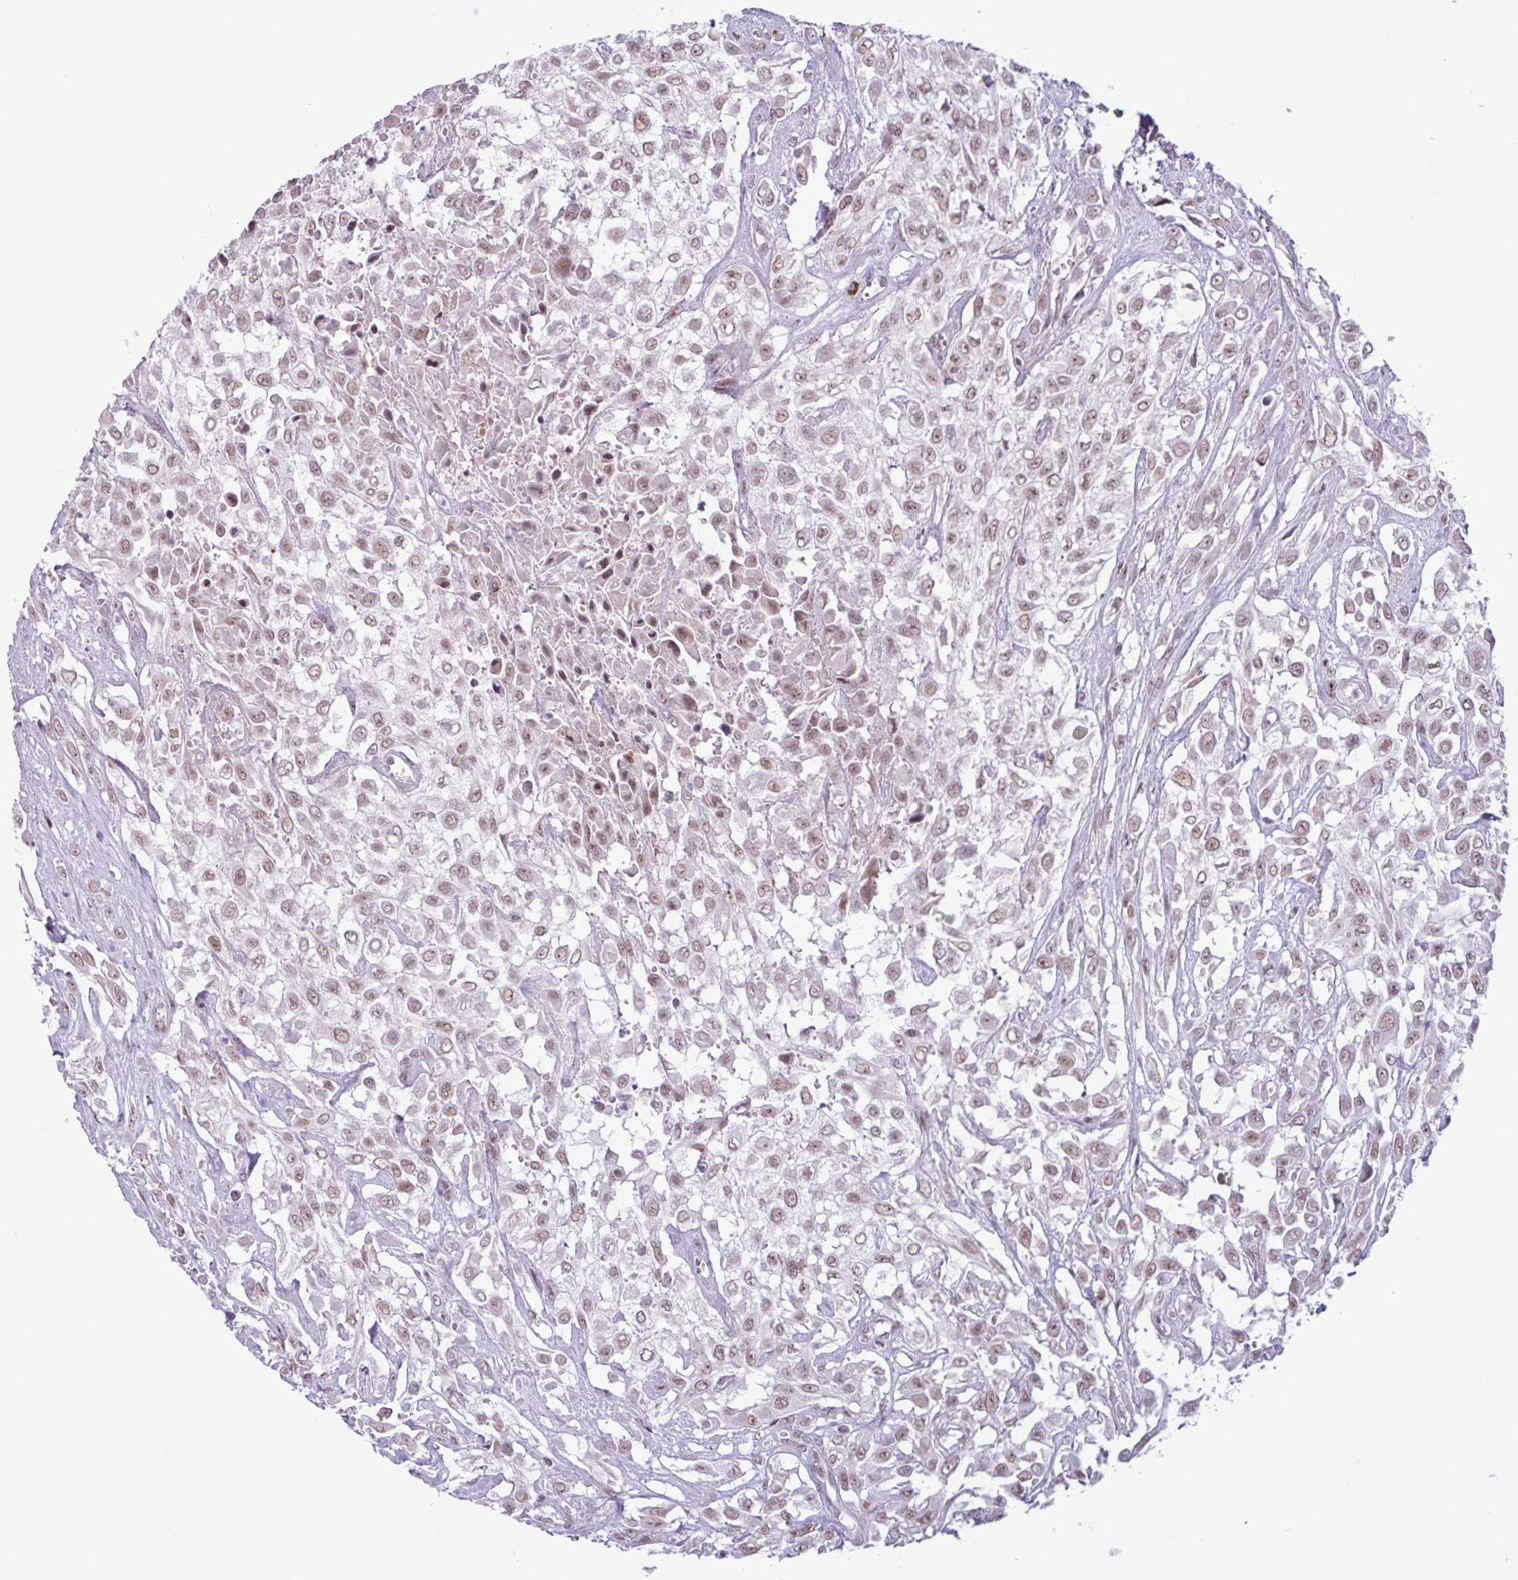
{"staining": {"intensity": "weak", "quantity": ">75%", "location": "nuclear"}, "tissue": "urothelial cancer", "cell_type": "Tumor cells", "image_type": "cancer", "snomed": [{"axis": "morphology", "description": "Urothelial carcinoma, High grade"}, {"axis": "topography", "description": "Urinary bladder"}], "caption": "Protein expression analysis of high-grade urothelial carcinoma demonstrates weak nuclear staining in approximately >75% of tumor cells.", "gene": "NOTCH2", "patient": {"sex": "male", "age": 57}}